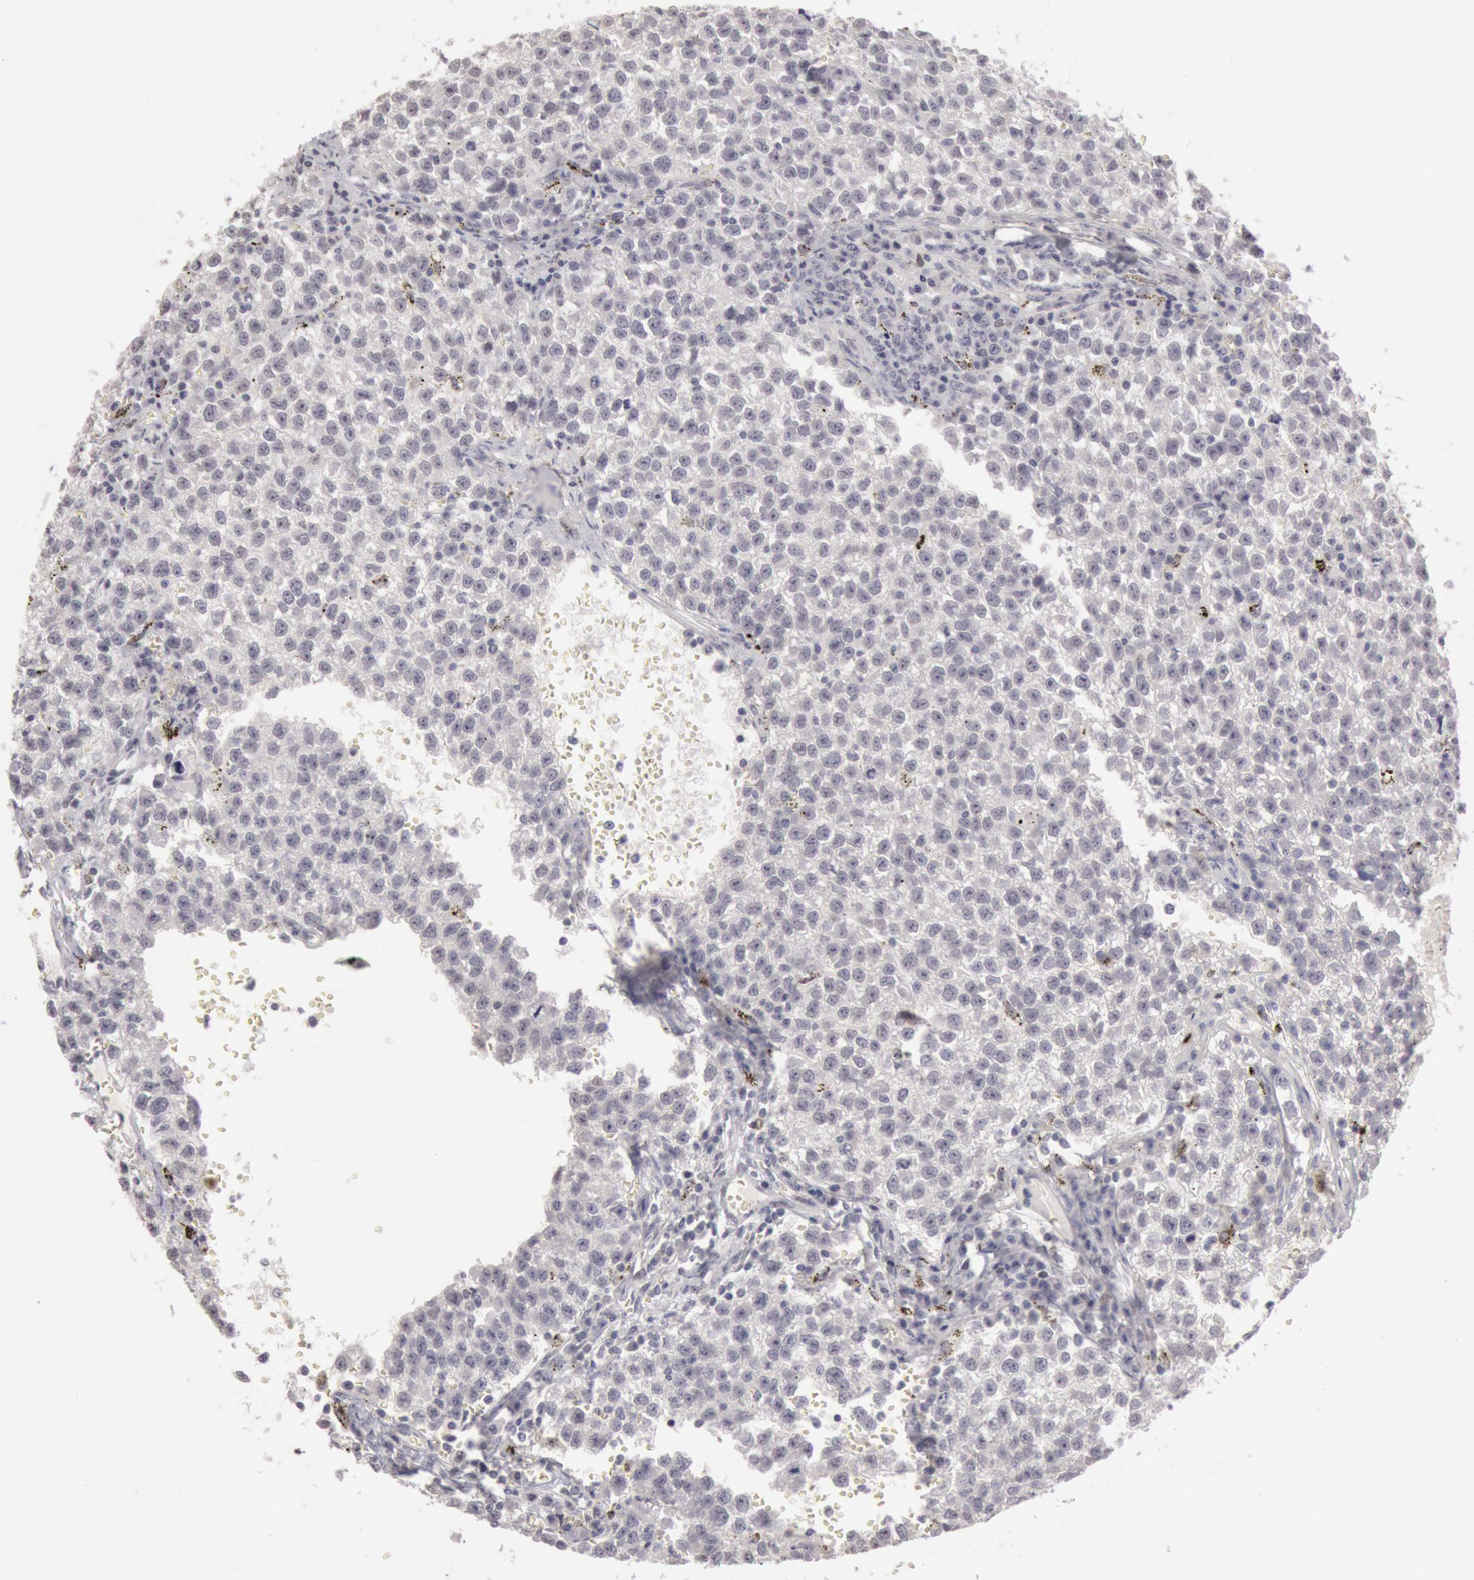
{"staining": {"intensity": "negative", "quantity": "none", "location": "none"}, "tissue": "testis cancer", "cell_type": "Tumor cells", "image_type": "cancer", "snomed": [{"axis": "morphology", "description": "Seminoma, NOS"}, {"axis": "topography", "description": "Testis"}], "caption": "Tumor cells are negative for protein expression in human seminoma (testis).", "gene": "RIMBP3C", "patient": {"sex": "male", "age": 35}}